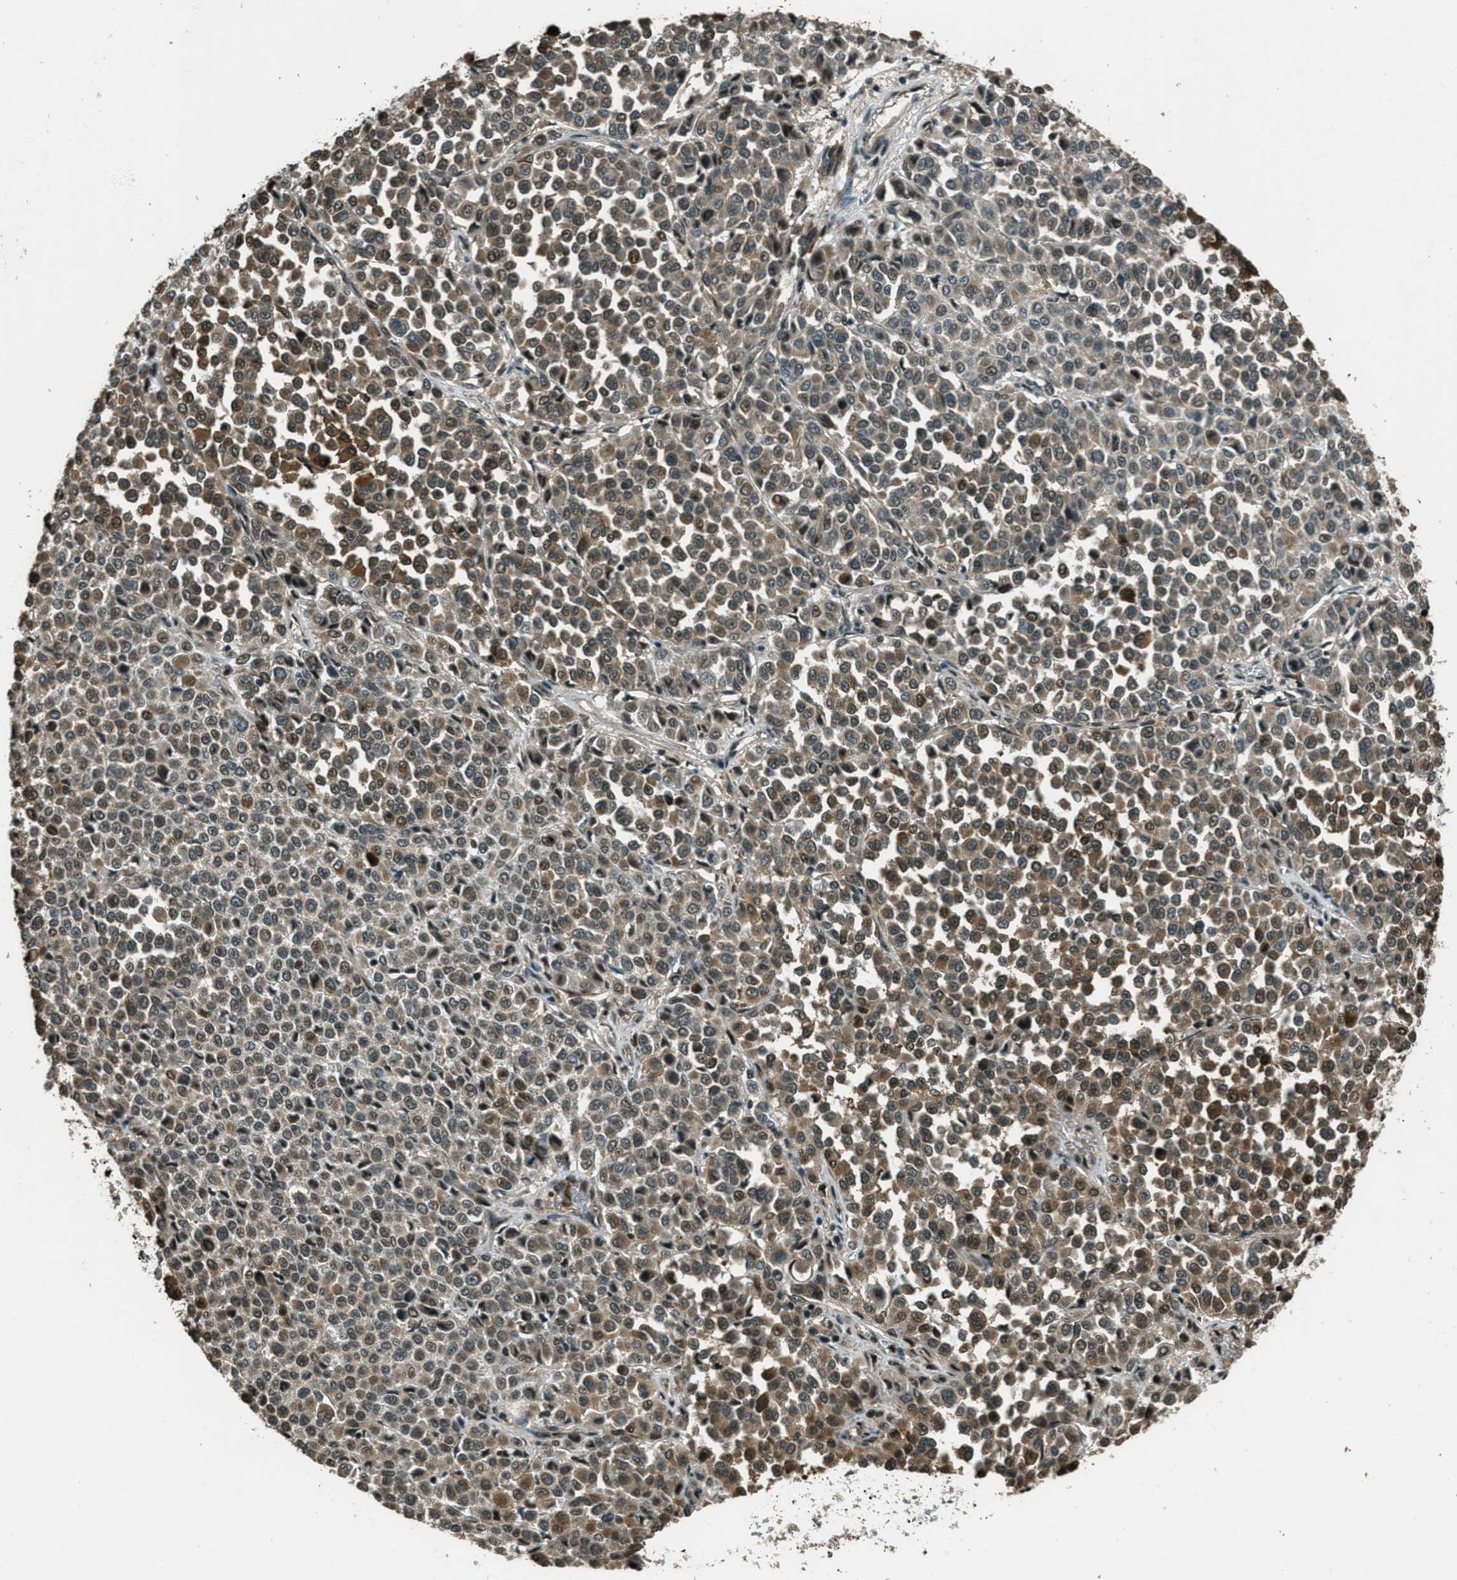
{"staining": {"intensity": "moderate", "quantity": ">75%", "location": "cytoplasmic/membranous,nuclear"}, "tissue": "melanoma", "cell_type": "Tumor cells", "image_type": "cancer", "snomed": [{"axis": "morphology", "description": "Malignant melanoma, Metastatic site"}, {"axis": "topography", "description": "Pancreas"}], "caption": "This image demonstrates immunohistochemistry staining of malignant melanoma (metastatic site), with medium moderate cytoplasmic/membranous and nuclear staining in approximately >75% of tumor cells.", "gene": "TARDBP", "patient": {"sex": "female", "age": 30}}